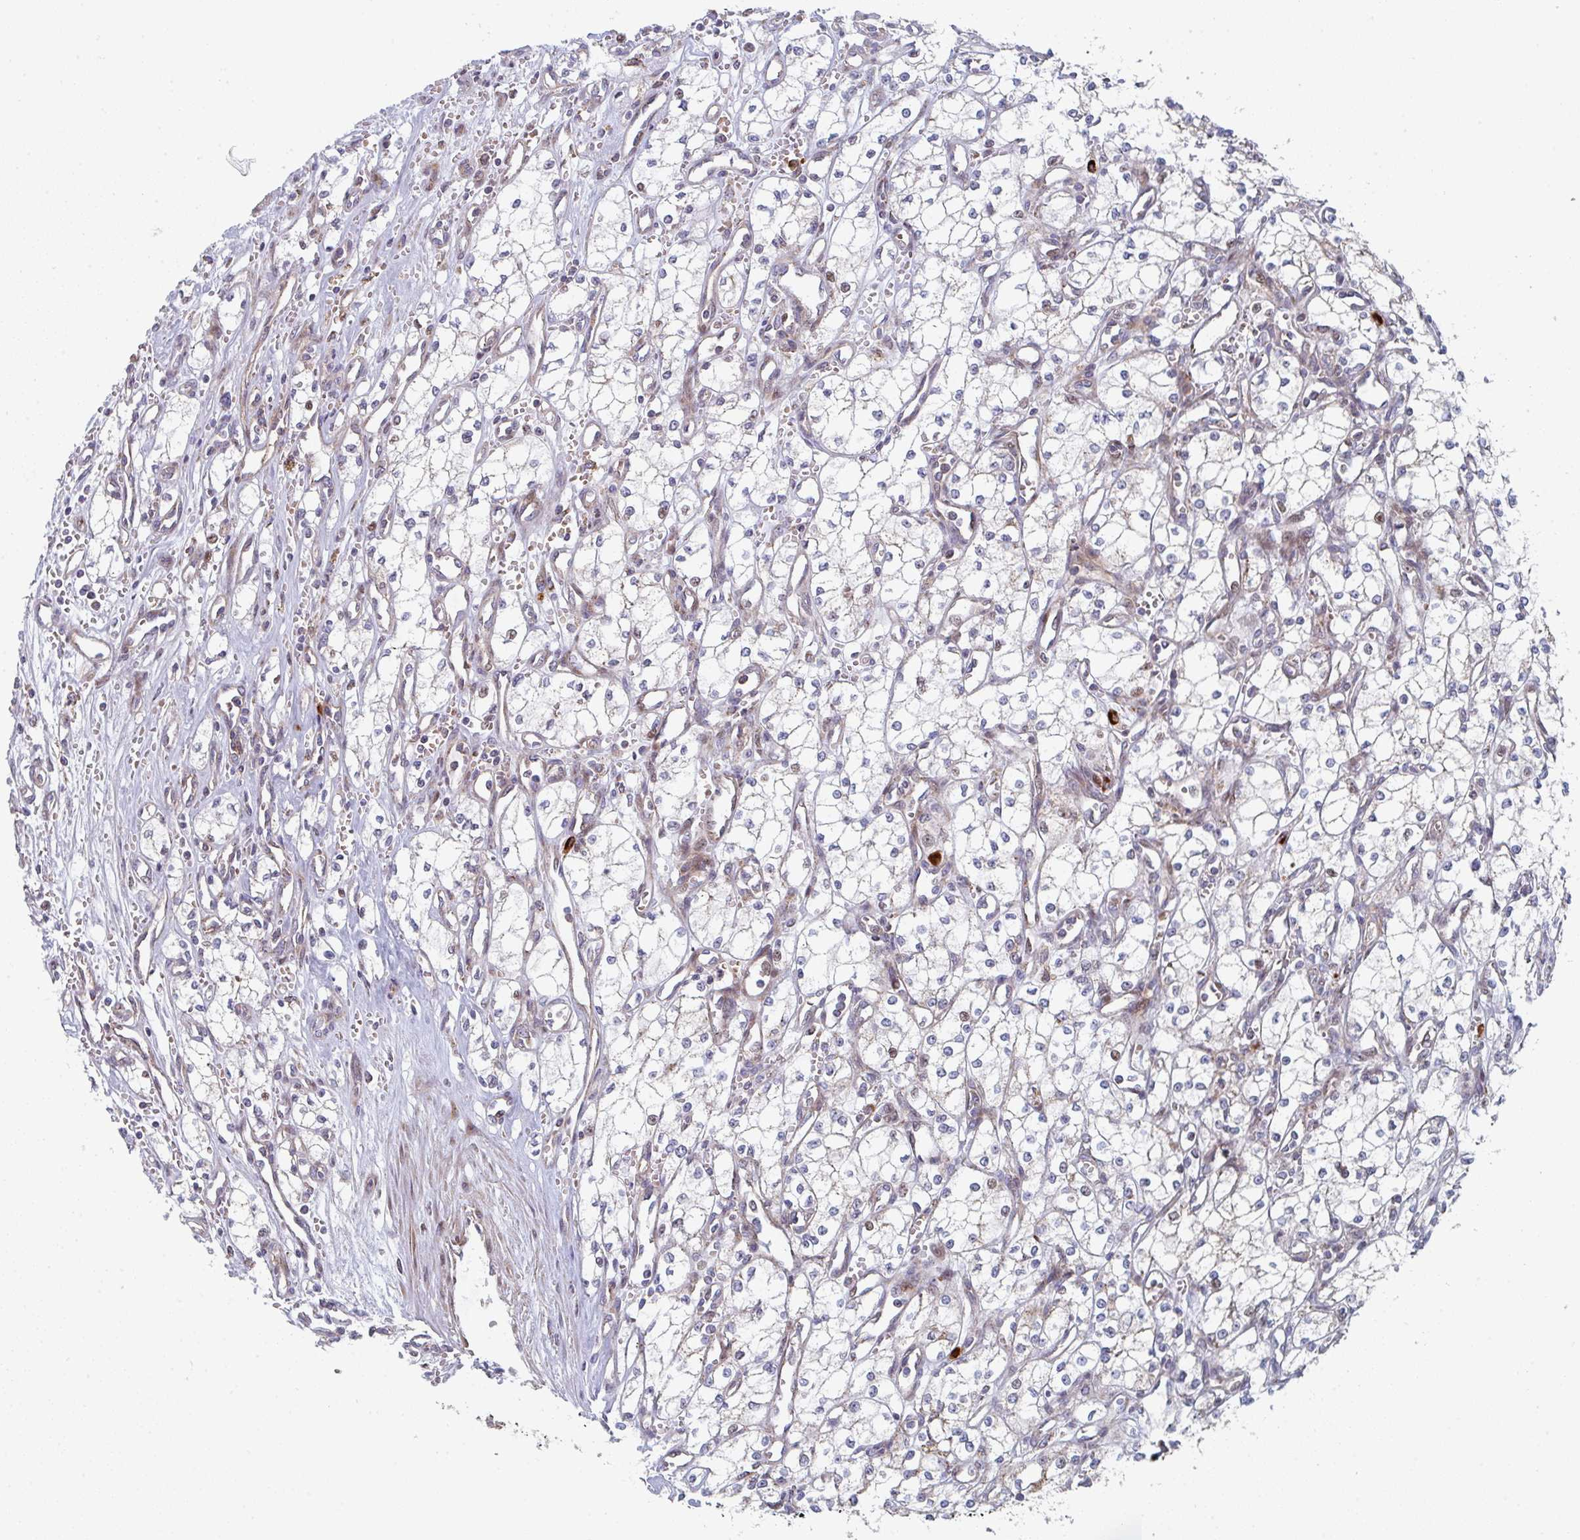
{"staining": {"intensity": "negative", "quantity": "none", "location": "none"}, "tissue": "renal cancer", "cell_type": "Tumor cells", "image_type": "cancer", "snomed": [{"axis": "morphology", "description": "Adenocarcinoma, NOS"}, {"axis": "topography", "description": "Kidney"}], "caption": "Immunohistochemical staining of renal cancer shows no significant positivity in tumor cells. The staining was performed using DAB (3,3'-diaminobenzidine) to visualize the protein expression in brown, while the nuclei were stained in blue with hematoxylin (Magnification: 20x).", "gene": "ZNF644", "patient": {"sex": "male", "age": 59}}